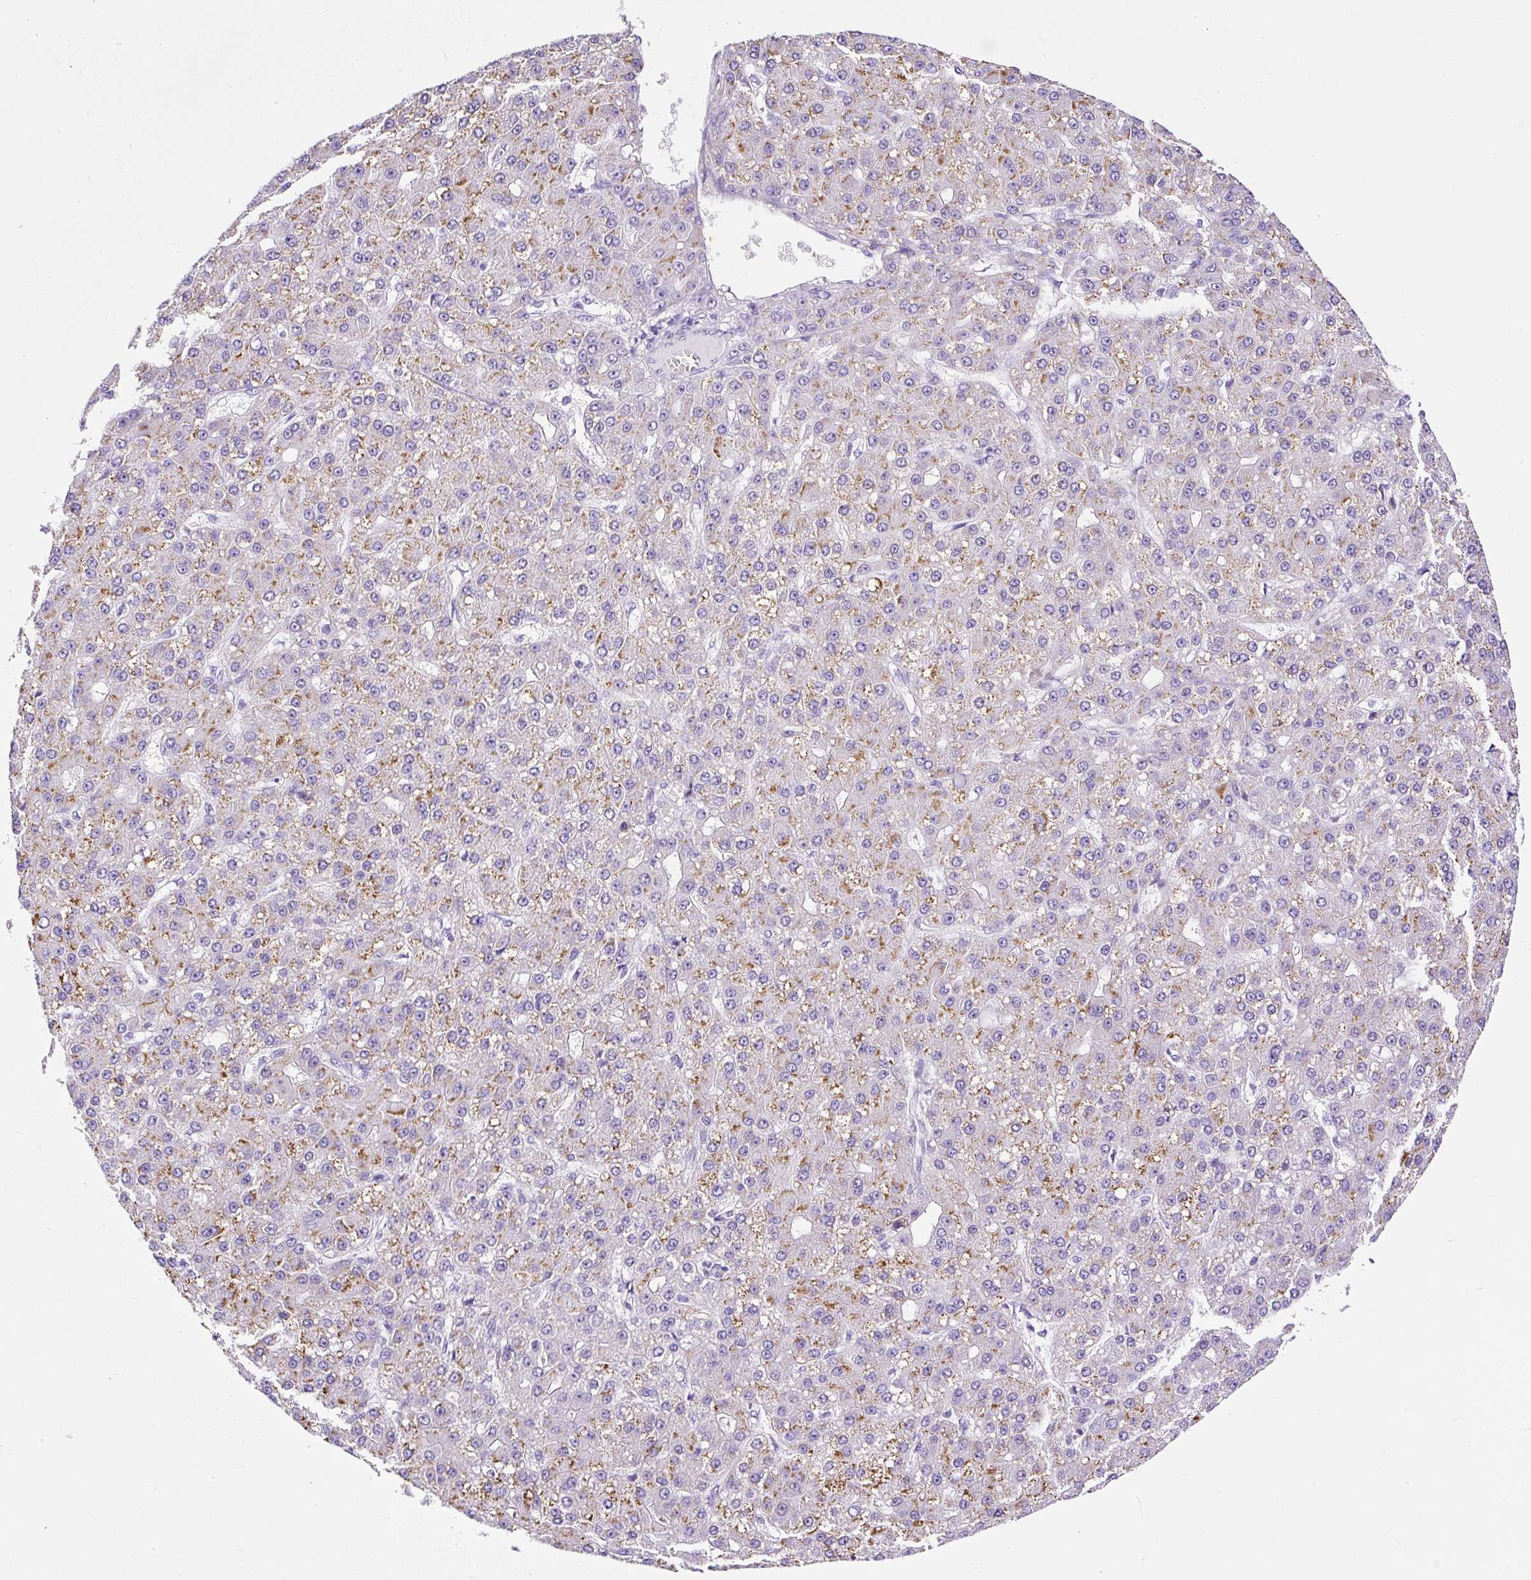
{"staining": {"intensity": "moderate", "quantity": "25%-75%", "location": "cytoplasmic/membranous"}, "tissue": "liver cancer", "cell_type": "Tumor cells", "image_type": "cancer", "snomed": [{"axis": "morphology", "description": "Carcinoma, Hepatocellular, NOS"}, {"axis": "topography", "description": "Liver"}], "caption": "This is a photomicrograph of IHC staining of liver hepatocellular carcinoma, which shows moderate positivity in the cytoplasmic/membranous of tumor cells.", "gene": "STOX2", "patient": {"sex": "male", "age": 67}}